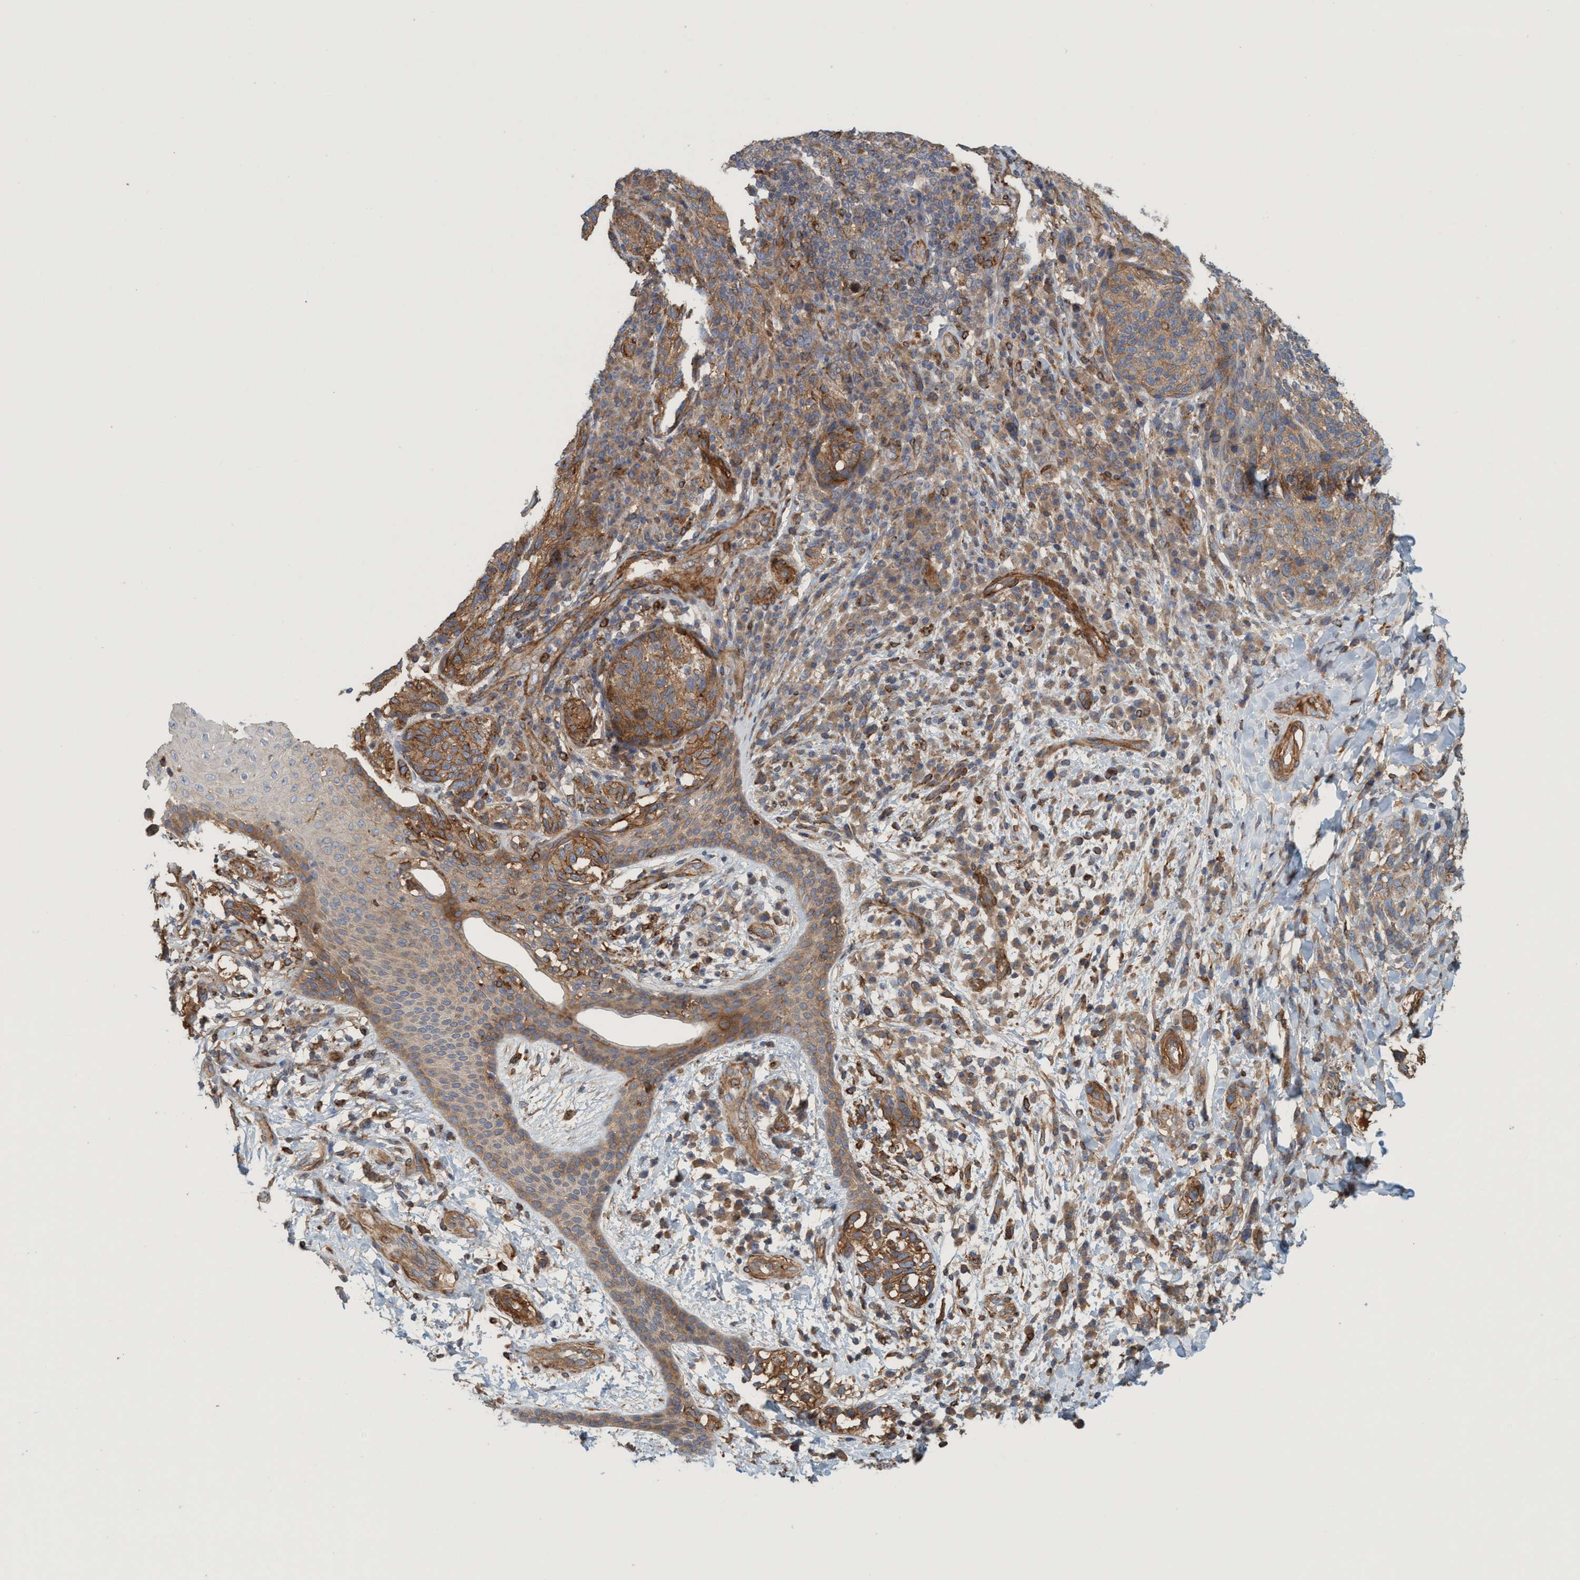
{"staining": {"intensity": "moderate", "quantity": ">75%", "location": "cytoplasmic/membranous"}, "tissue": "melanoma", "cell_type": "Tumor cells", "image_type": "cancer", "snomed": [{"axis": "morphology", "description": "Malignant melanoma, NOS"}, {"axis": "topography", "description": "Skin"}], "caption": "High-magnification brightfield microscopy of melanoma stained with DAB (3,3'-diaminobenzidine) (brown) and counterstained with hematoxylin (blue). tumor cells exhibit moderate cytoplasmic/membranous positivity is appreciated in approximately>75% of cells. The protein of interest is shown in brown color, while the nuclei are stained blue.", "gene": "SPECC1", "patient": {"sex": "female", "age": 73}}